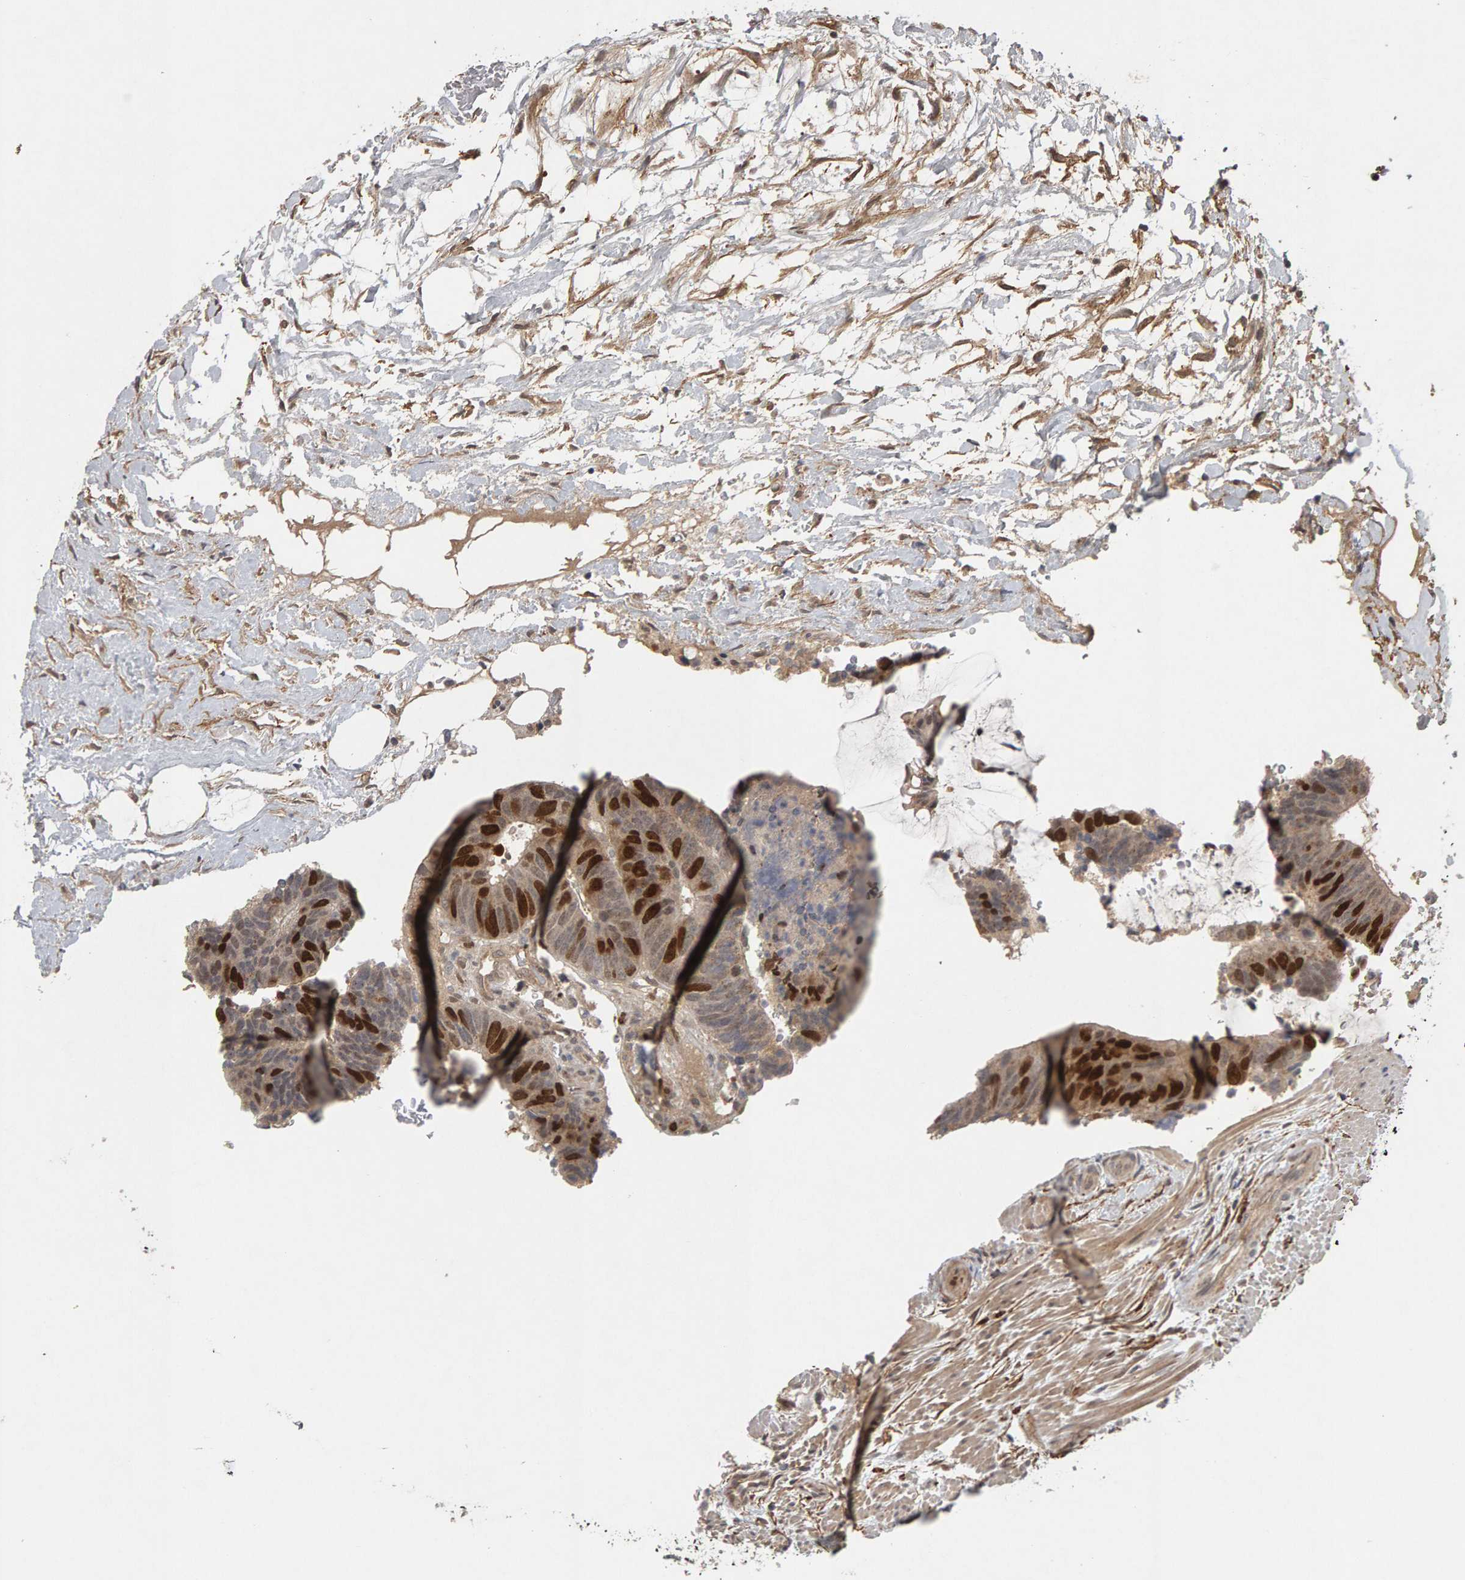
{"staining": {"intensity": "strong", "quantity": "25%-75%", "location": "nuclear"}, "tissue": "colorectal cancer", "cell_type": "Tumor cells", "image_type": "cancer", "snomed": [{"axis": "morphology", "description": "Adenocarcinoma, NOS"}, {"axis": "topography", "description": "Colon"}], "caption": "Colorectal cancer (adenocarcinoma) stained for a protein (brown) shows strong nuclear positive positivity in about 25%-75% of tumor cells.", "gene": "CDCA5", "patient": {"sex": "male", "age": 56}}